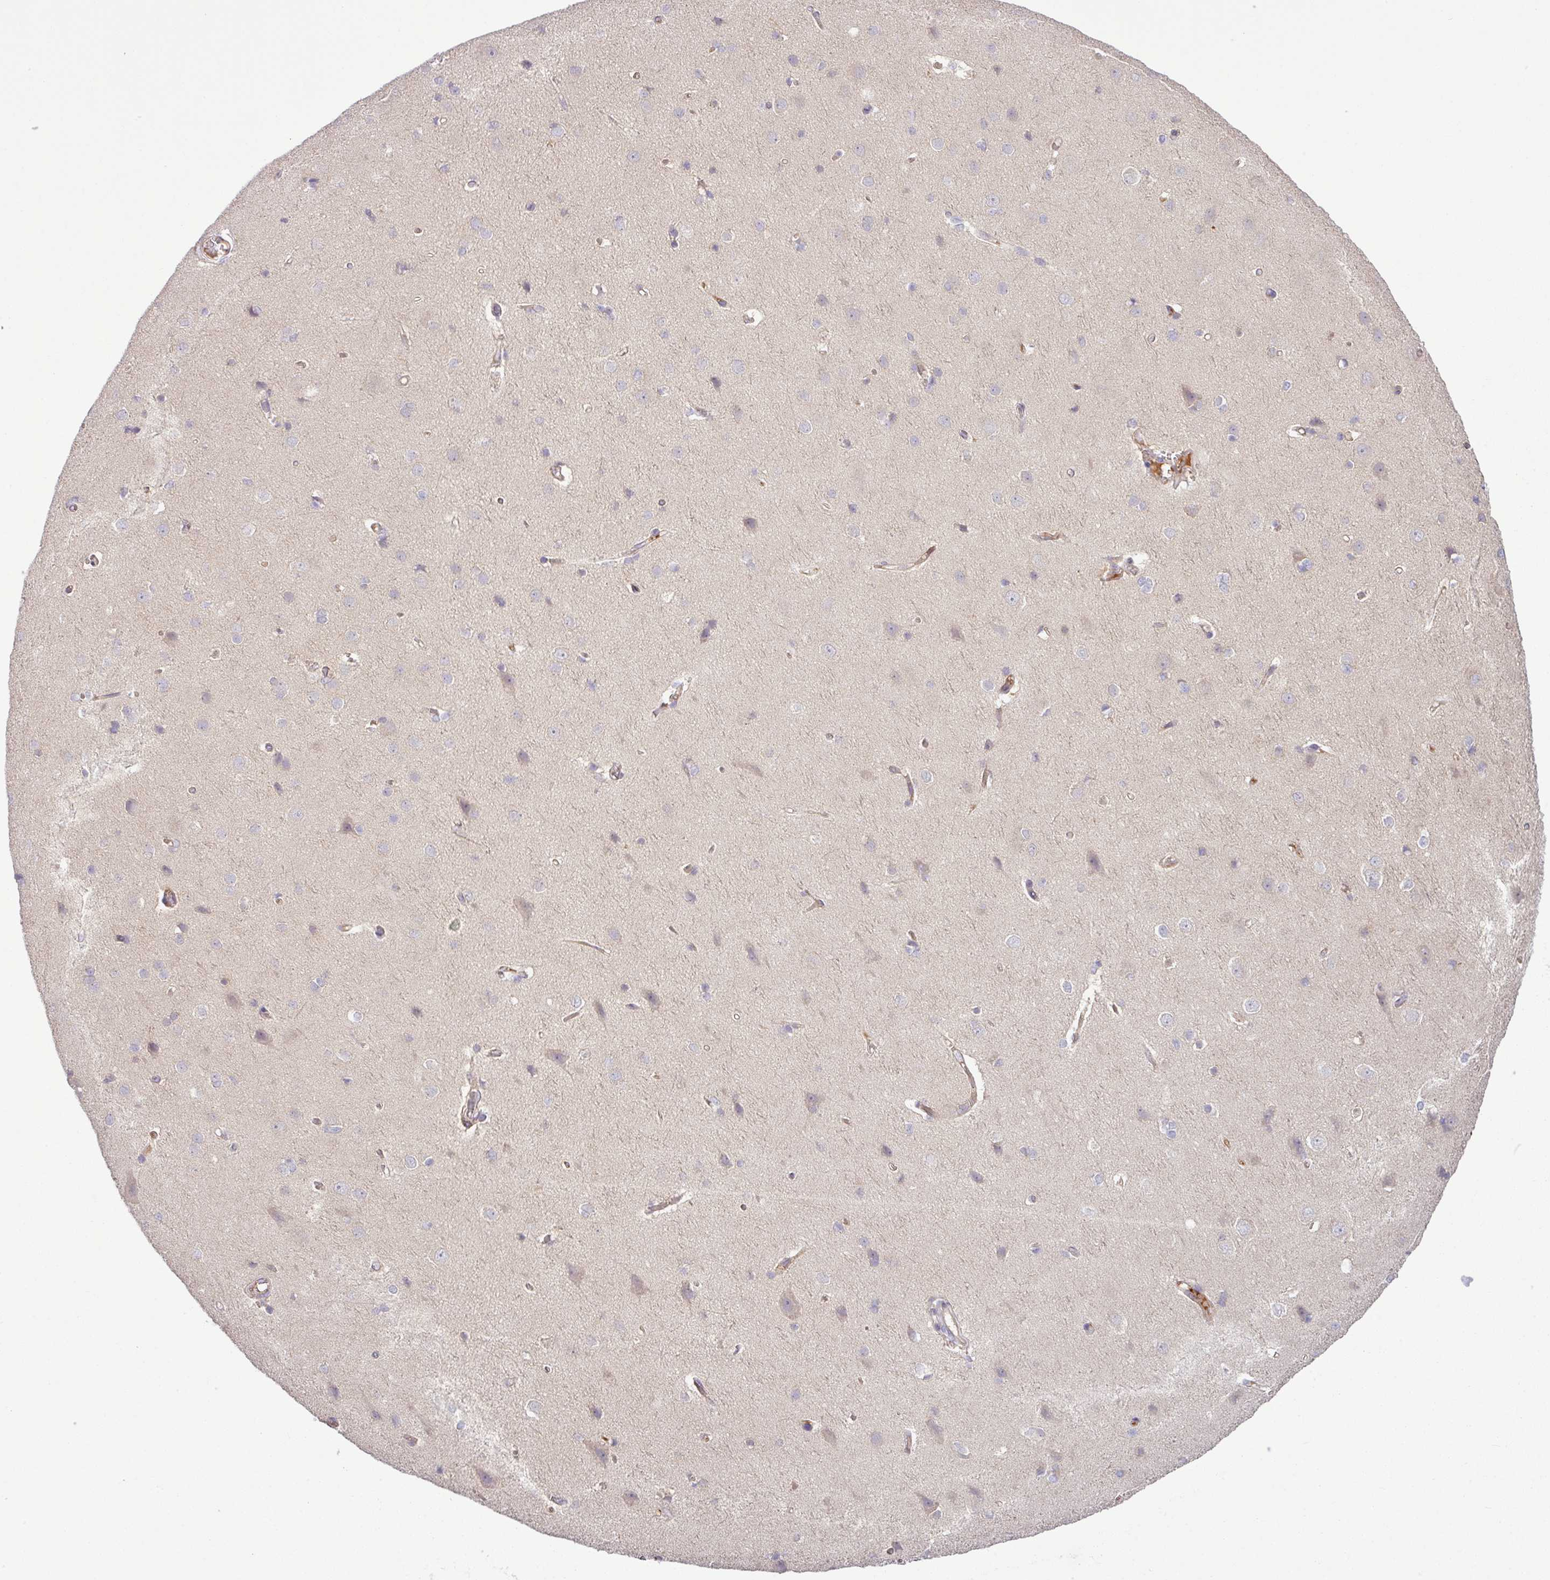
{"staining": {"intensity": "moderate", "quantity": "25%-75%", "location": "cytoplasmic/membranous"}, "tissue": "cerebral cortex", "cell_type": "Endothelial cells", "image_type": "normal", "snomed": [{"axis": "morphology", "description": "Normal tissue, NOS"}, {"axis": "topography", "description": "Cerebral cortex"}], "caption": "This is a micrograph of immunohistochemistry staining of normal cerebral cortex, which shows moderate staining in the cytoplasmic/membranous of endothelial cells.", "gene": "STAT5A", "patient": {"sex": "male", "age": 37}}